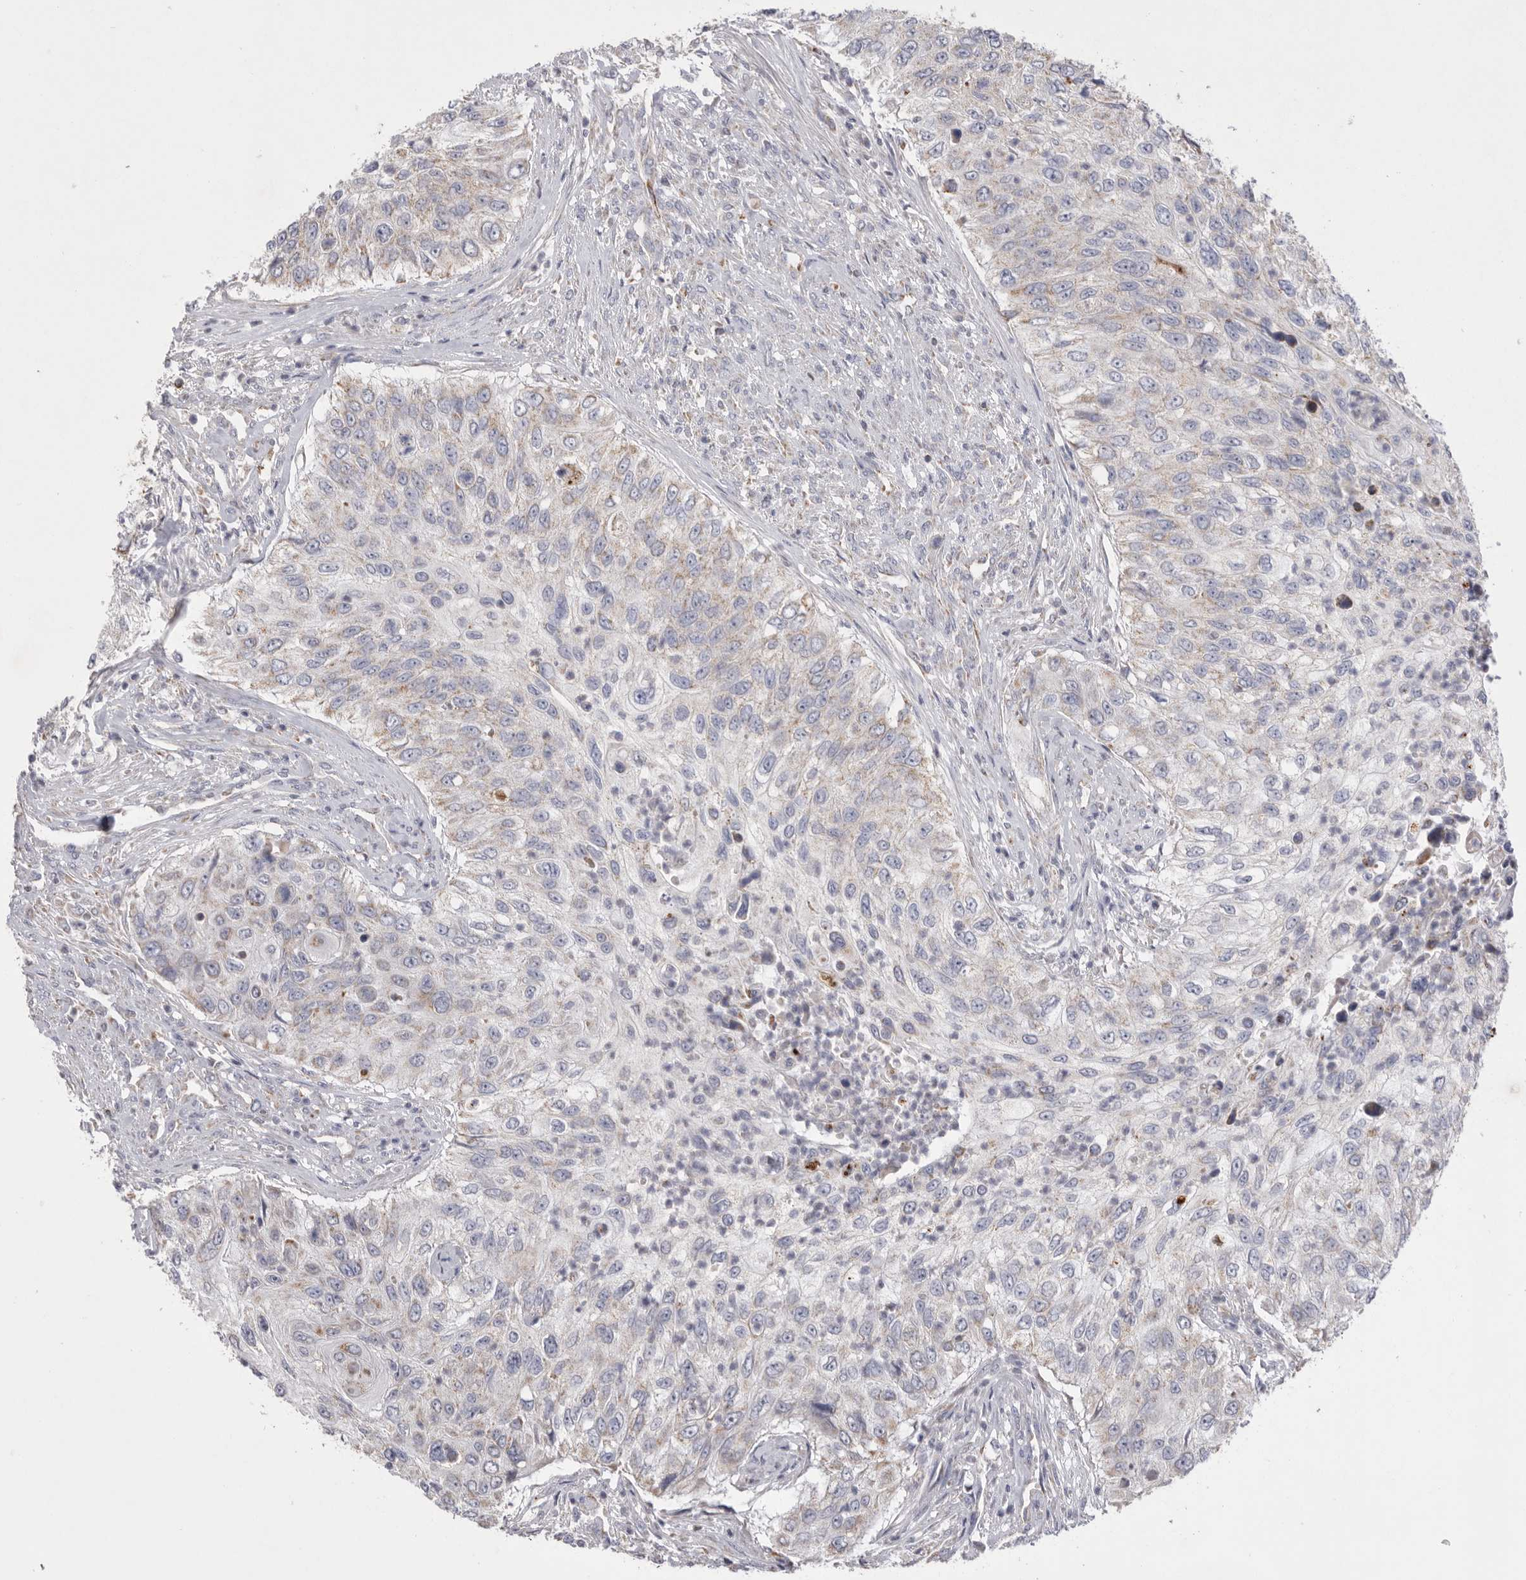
{"staining": {"intensity": "negative", "quantity": "none", "location": "none"}, "tissue": "urothelial cancer", "cell_type": "Tumor cells", "image_type": "cancer", "snomed": [{"axis": "morphology", "description": "Urothelial carcinoma, High grade"}, {"axis": "topography", "description": "Urinary bladder"}], "caption": "The immunohistochemistry (IHC) image has no significant positivity in tumor cells of urothelial cancer tissue.", "gene": "VDAC3", "patient": {"sex": "female", "age": 60}}